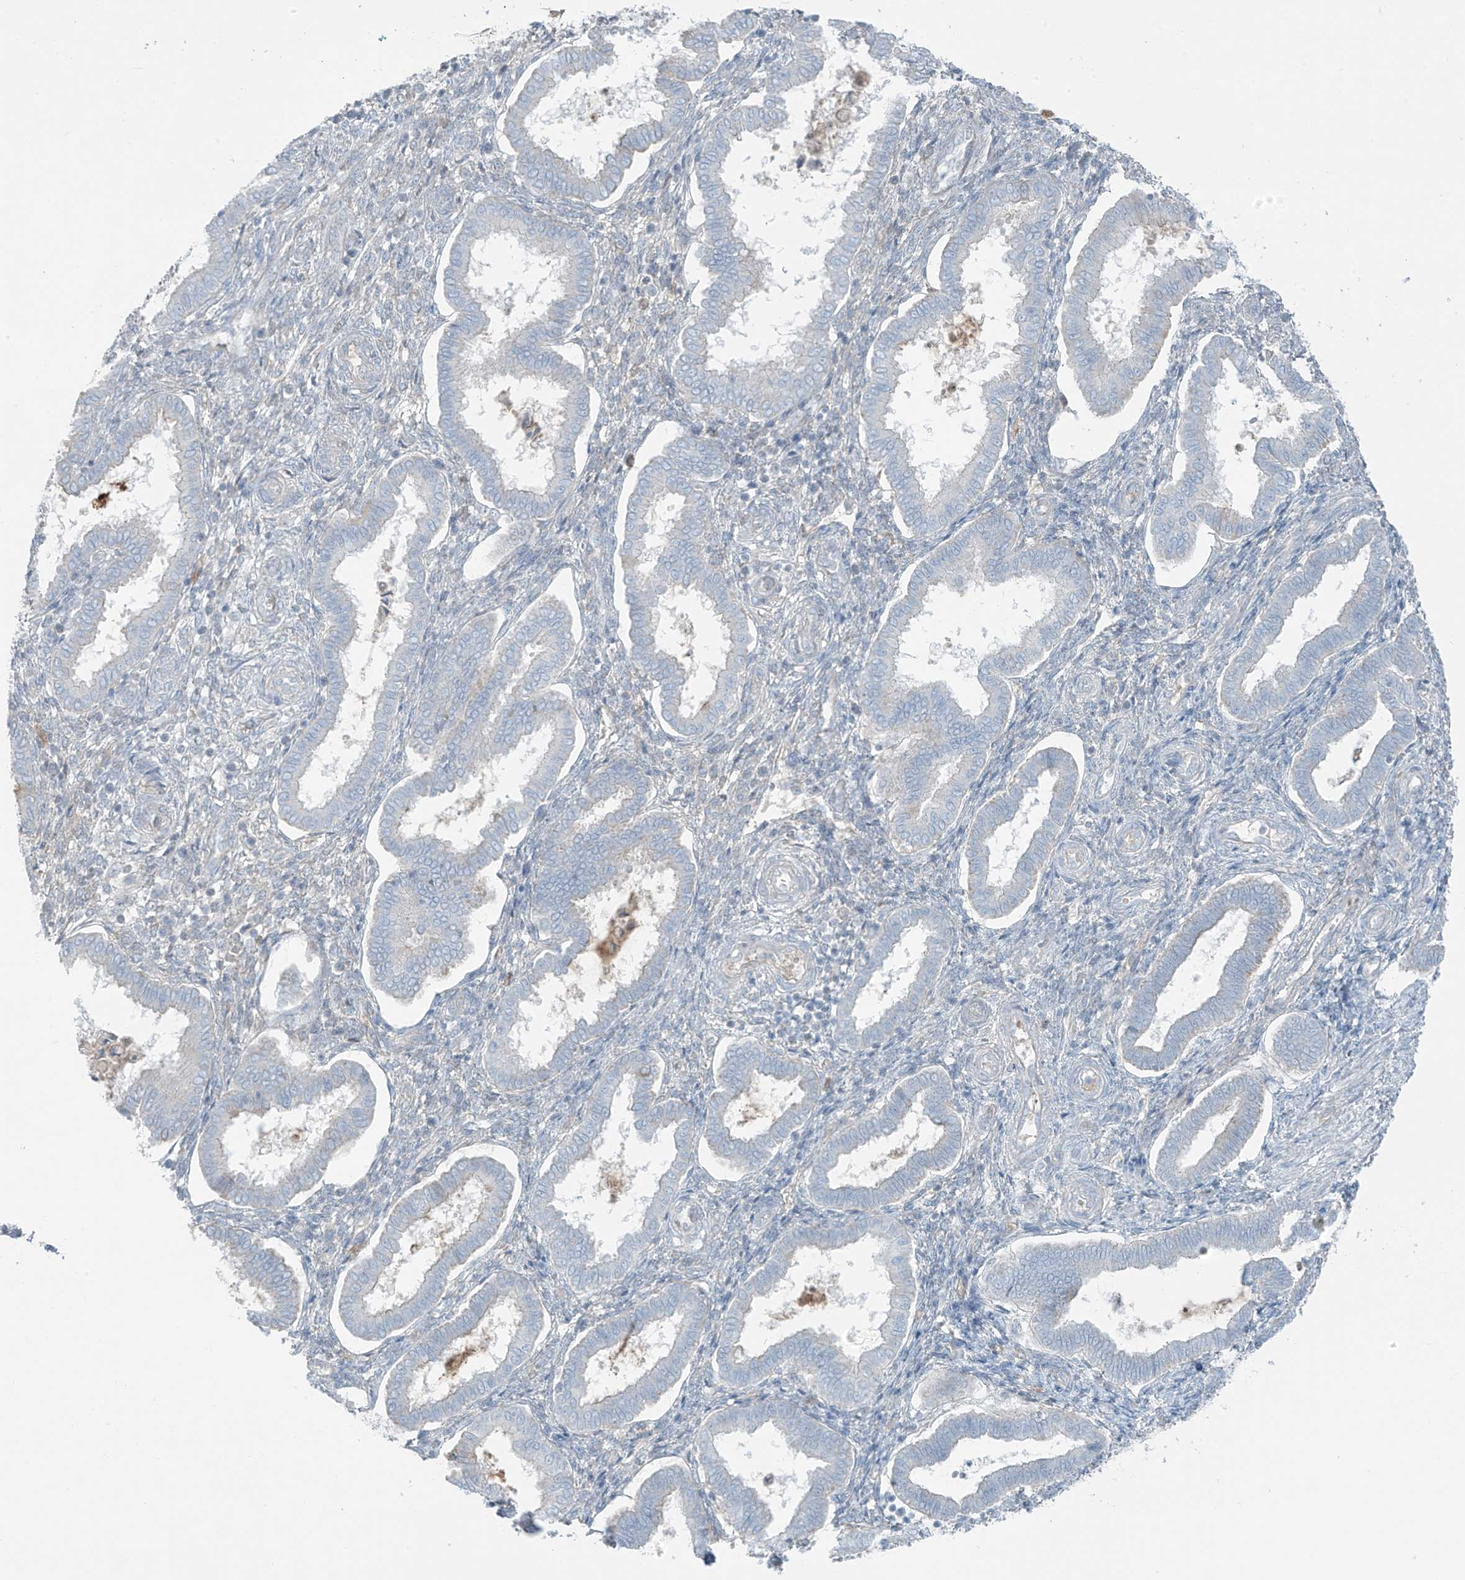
{"staining": {"intensity": "weak", "quantity": "<25%", "location": "cytoplasmic/membranous"}, "tissue": "endometrium", "cell_type": "Cells in endometrial stroma", "image_type": "normal", "snomed": [{"axis": "morphology", "description": "Normal tissue, NOS"}, {"axis": "topography", "description": "Endometrium"}], "caption": "Human endometrium stained for a protein using immunohistochemistry displays no expression in cells in endometrial stroma.", "gene": "FAM131C", "patient": {"sex": "female", "age": 24}}